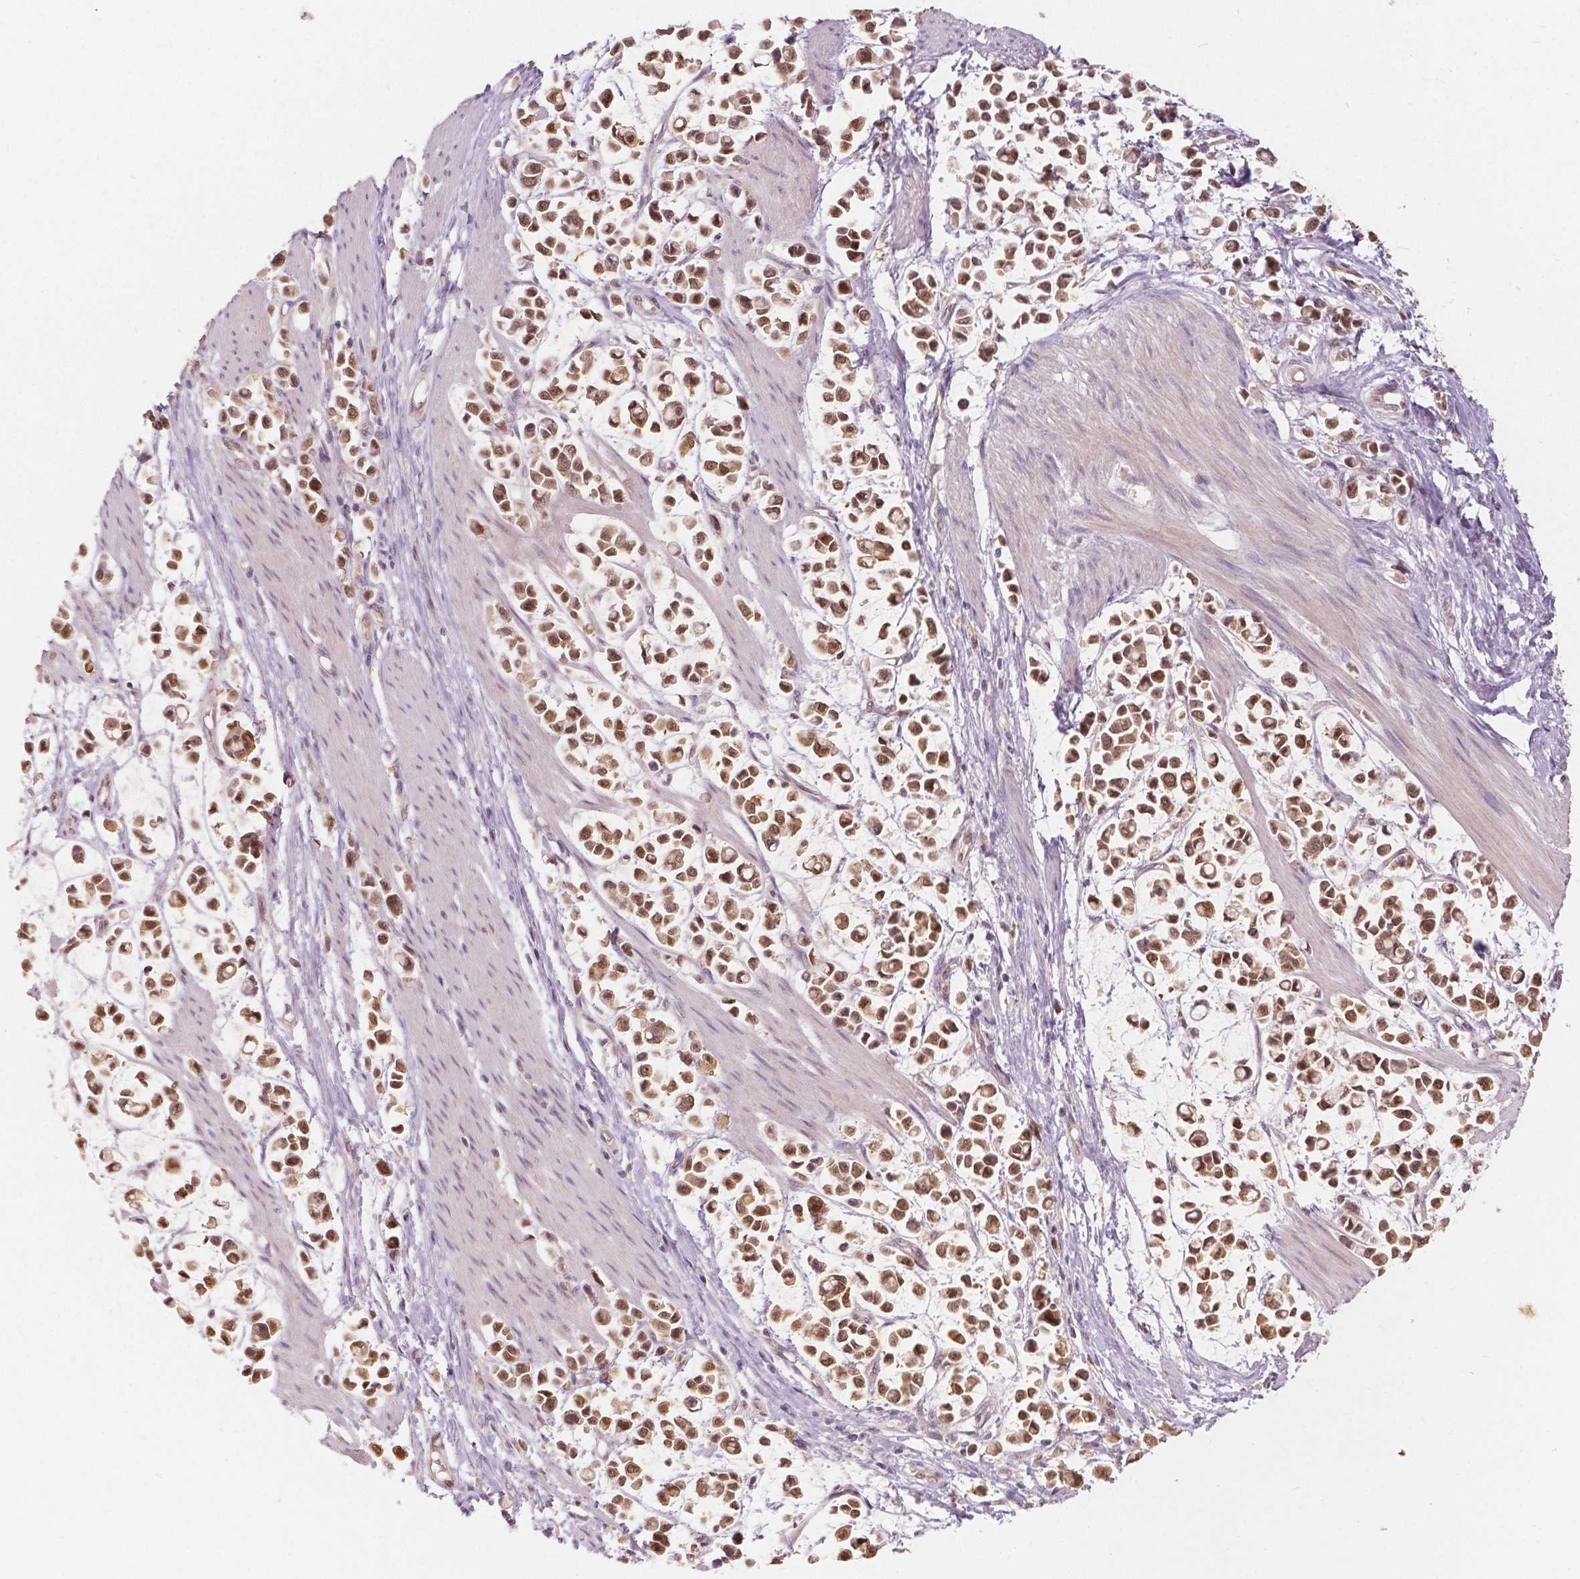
{"staining": {"intensity": "moderate", "quantity": ">75%", "location": "cytoplasmic/membranous,nuclear"}, "tissue": "stomach cancer", "cell_type": "Tumor cells", "image_type": "cancer", "snomed": [{"axis": "morphology", "description": "Adenocarcinoma, NOS"}, {"axis": "topography", "description": "Stomach"}], "caption": "Stomach cancer (adenocarcinoma) tissue demonstrates moderate cytoplasmic/membranous and nuclear positivity in about >75% of tumor cells, visualized by immunohistochemistry.", "gene": "NAPRT", "patient": {"sex": "male", "age": 82}}